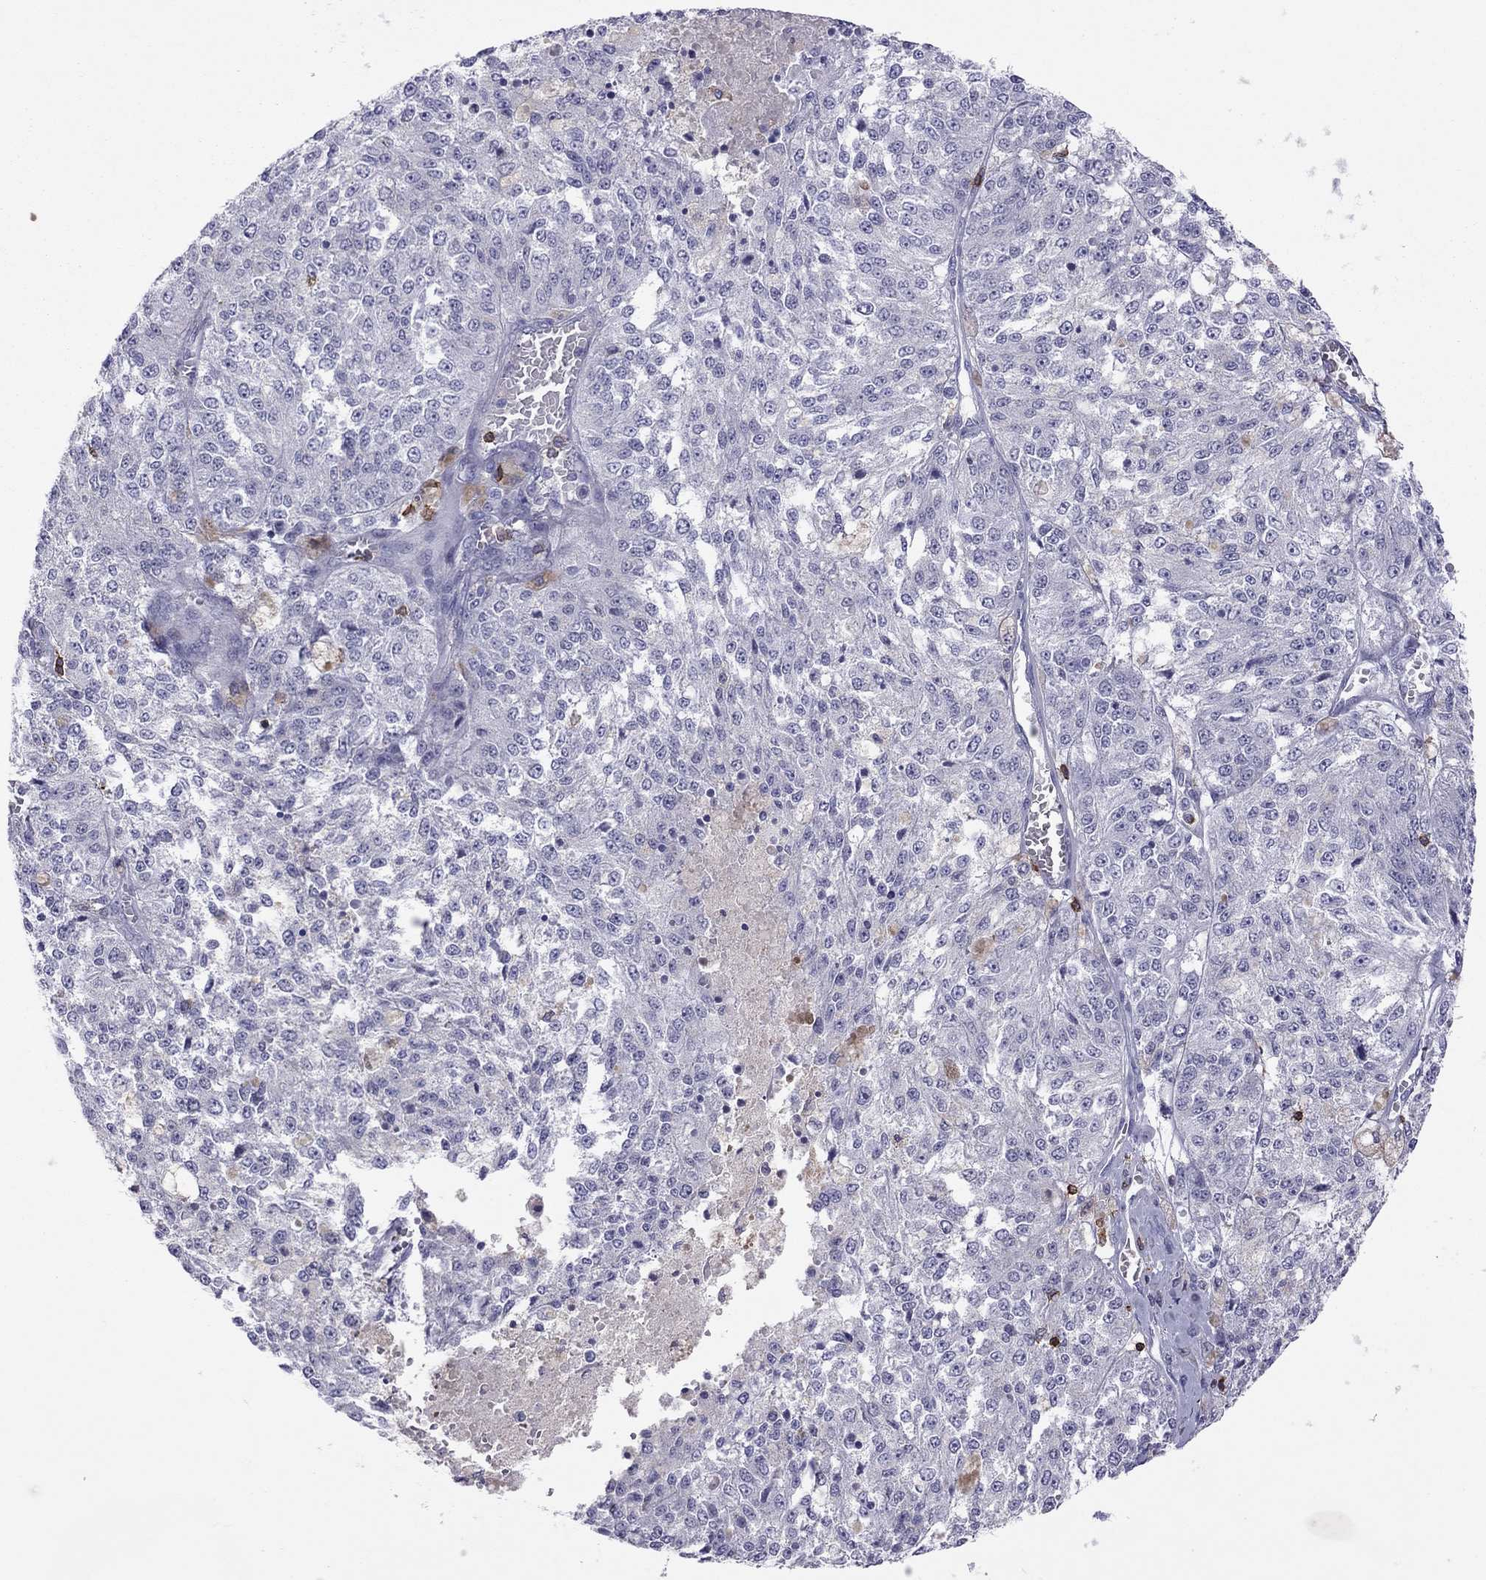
{"staining": {"intensity": "negative", "quantity": "none", "location": "none"}, "tissue": "melanoma", "cell_type": "Tumor cells", "image_type": "cancer", "snomed": [{"axis": "morphology", "description": "Malignant melanoma, Metastatic site"}, {"axis": "topography", "description": "Lymph node"}], "caption": "Melanoma was stained to show a protein in brown. There is no significant staining in tumor cells.", "gene": "MND1", "patient": {"sex": "female", "age": 64}}